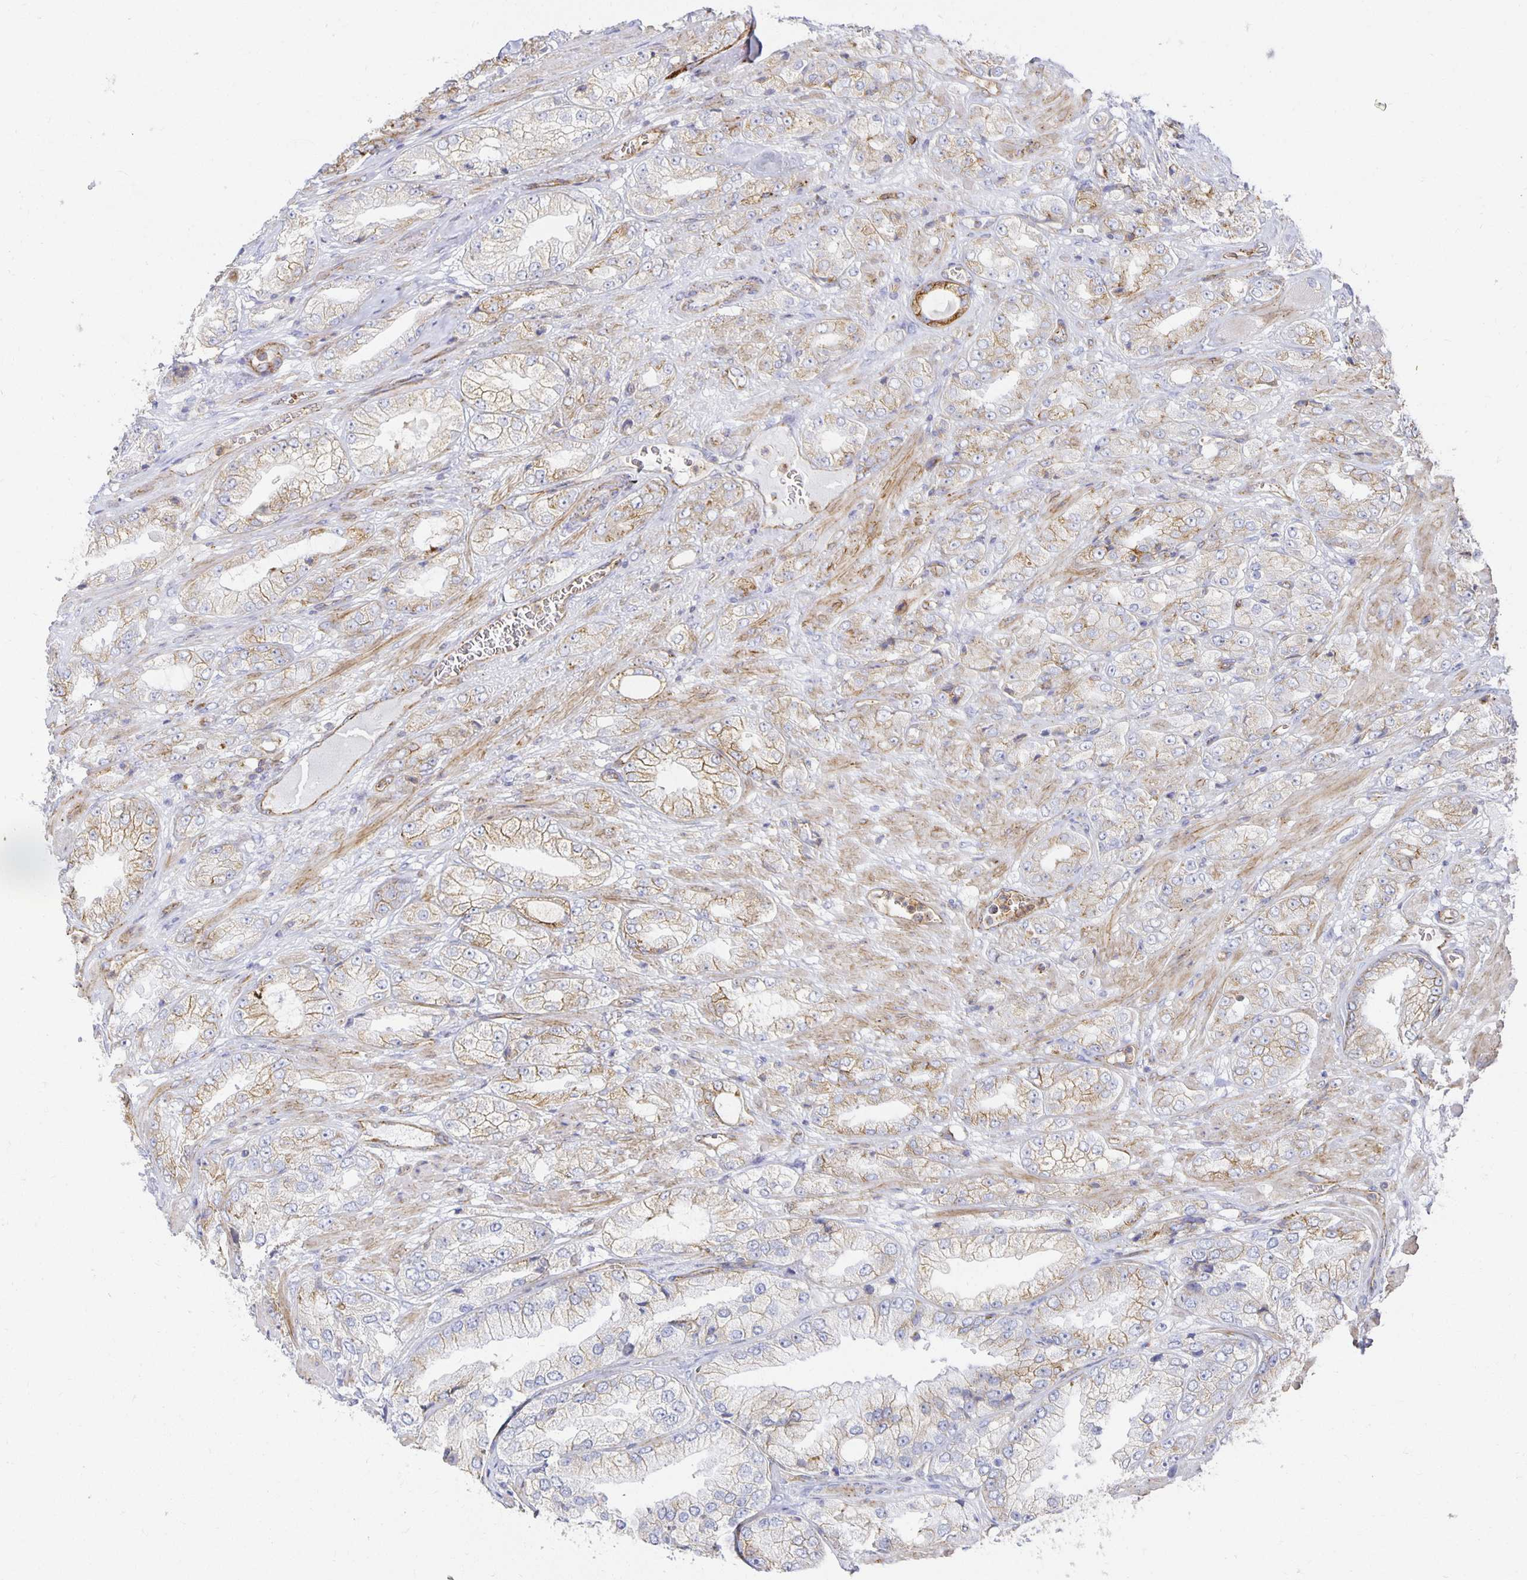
{"staining": {"intensity": "moderate", "quantity": "<25%", "location": "cytoplasmic/membranous"}, "tissue": "prostate cancer", "cell_type": "Tumor cells", "image_type": "cancer", "snomed": [{"axis": "morphology", "description": "Adenocarcinoma, High grade"}, {"axis": "topography", "description": "Prostate"}], "caption": "Protein expression by immunohistochemistry (IHC) displays moderate cytoplasmic/membranous positivity in about <25% of tumor cells in prostate high-grade adenocarcinoma.", "gene": "TAAR1", "patient": {"sex": "male", "age": 68}}